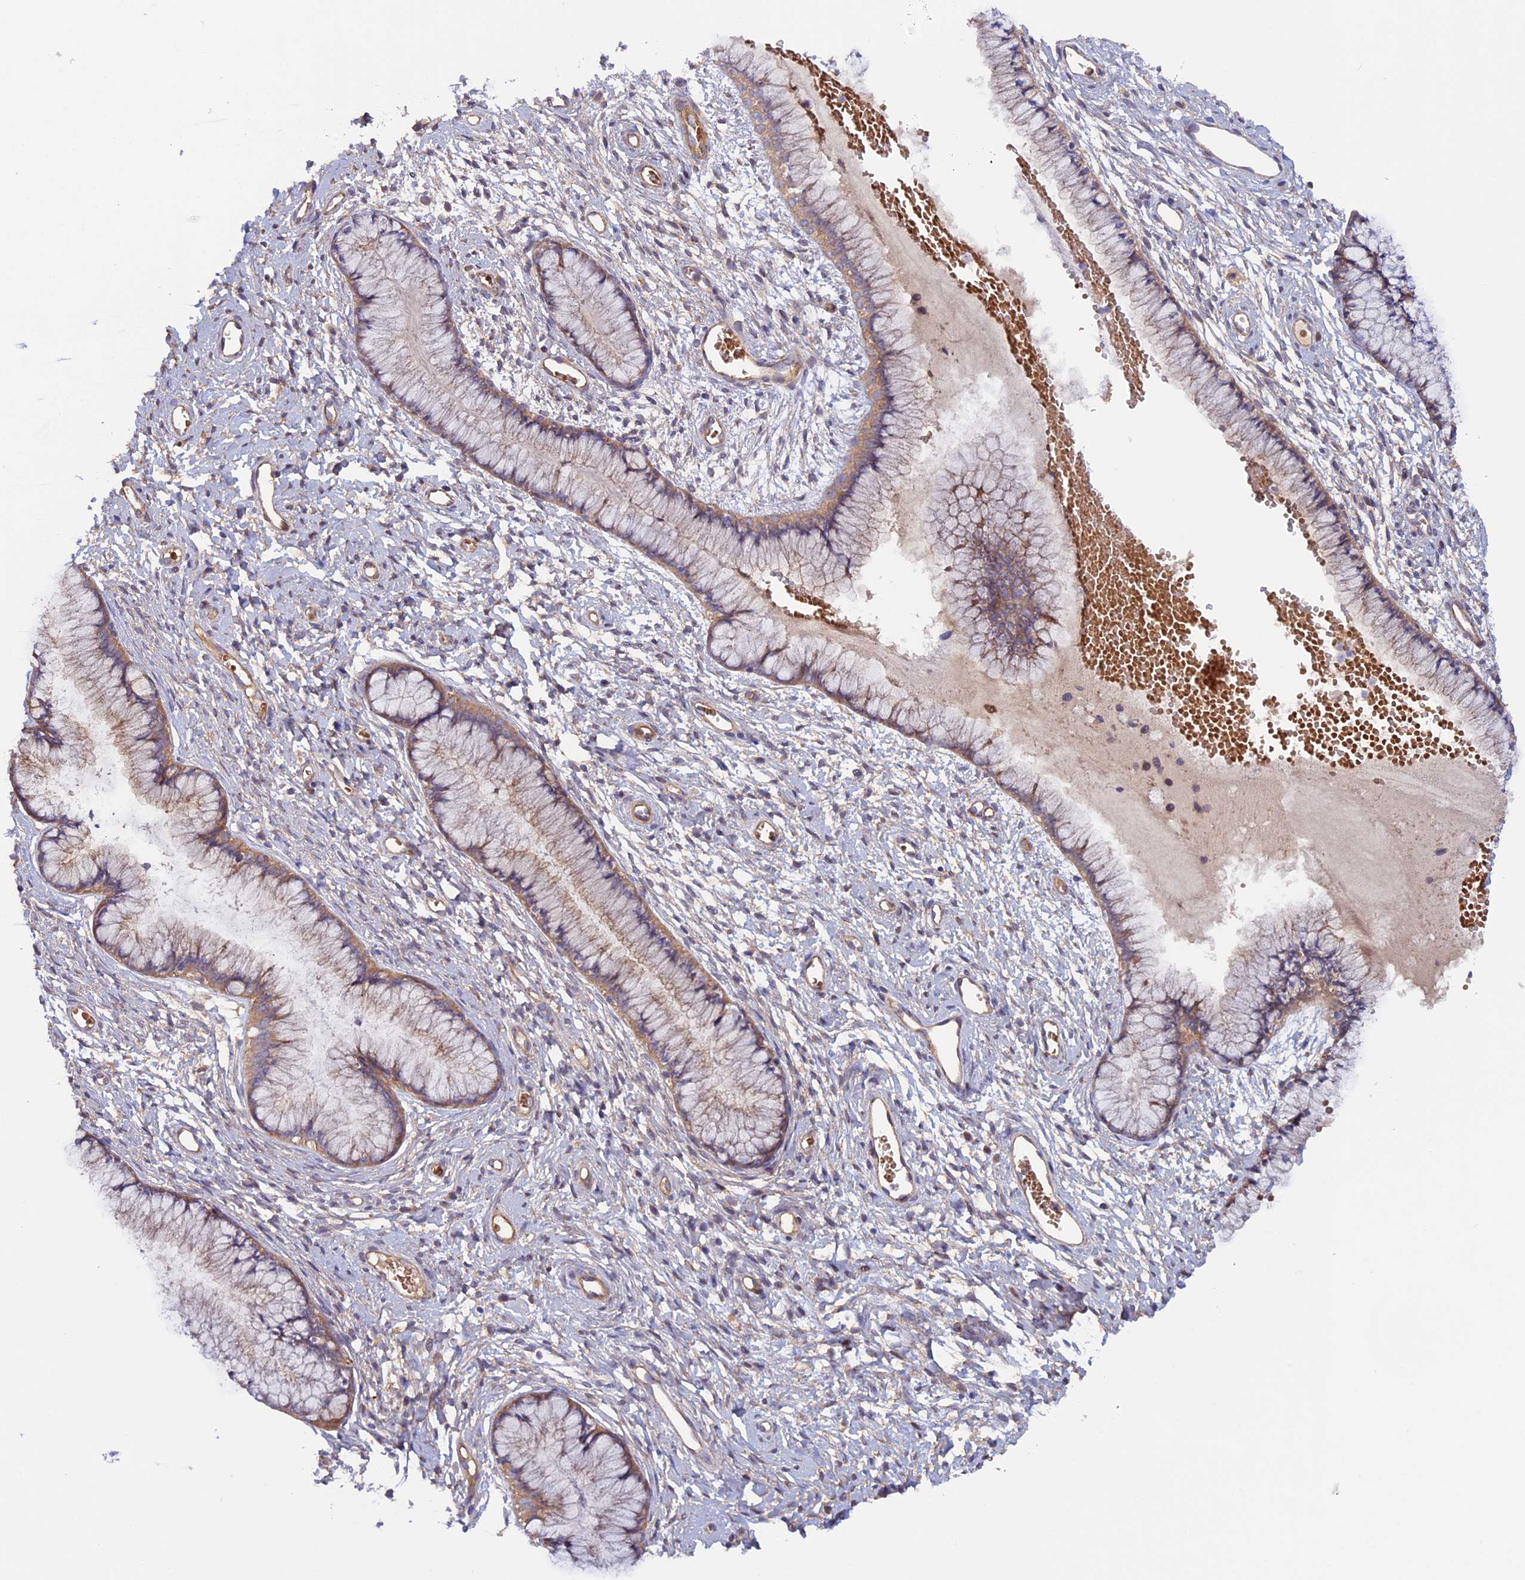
{"staining": {"intensity": "weak", "quantity": ">75%", "location": "cytoplasmic/membranous"}, "tissue": "cervix", "cell_type": "Glandular cells", "image_type": "normal", "snomed": [{"axis": "morphology", "description": "Normal tissue, NOS"}, {"axis": "topography", "description": "Cervix"}], "caption": "Glandular cells demonstrate weak cytoplasmic/membranous staining in about >75% of cells in normal cervix. Immunohistochemistry stains the protein in brown and the nuclei are stained blue.", "gene": "DUS3L", "patient": {"sex": "female", "age": 42}}